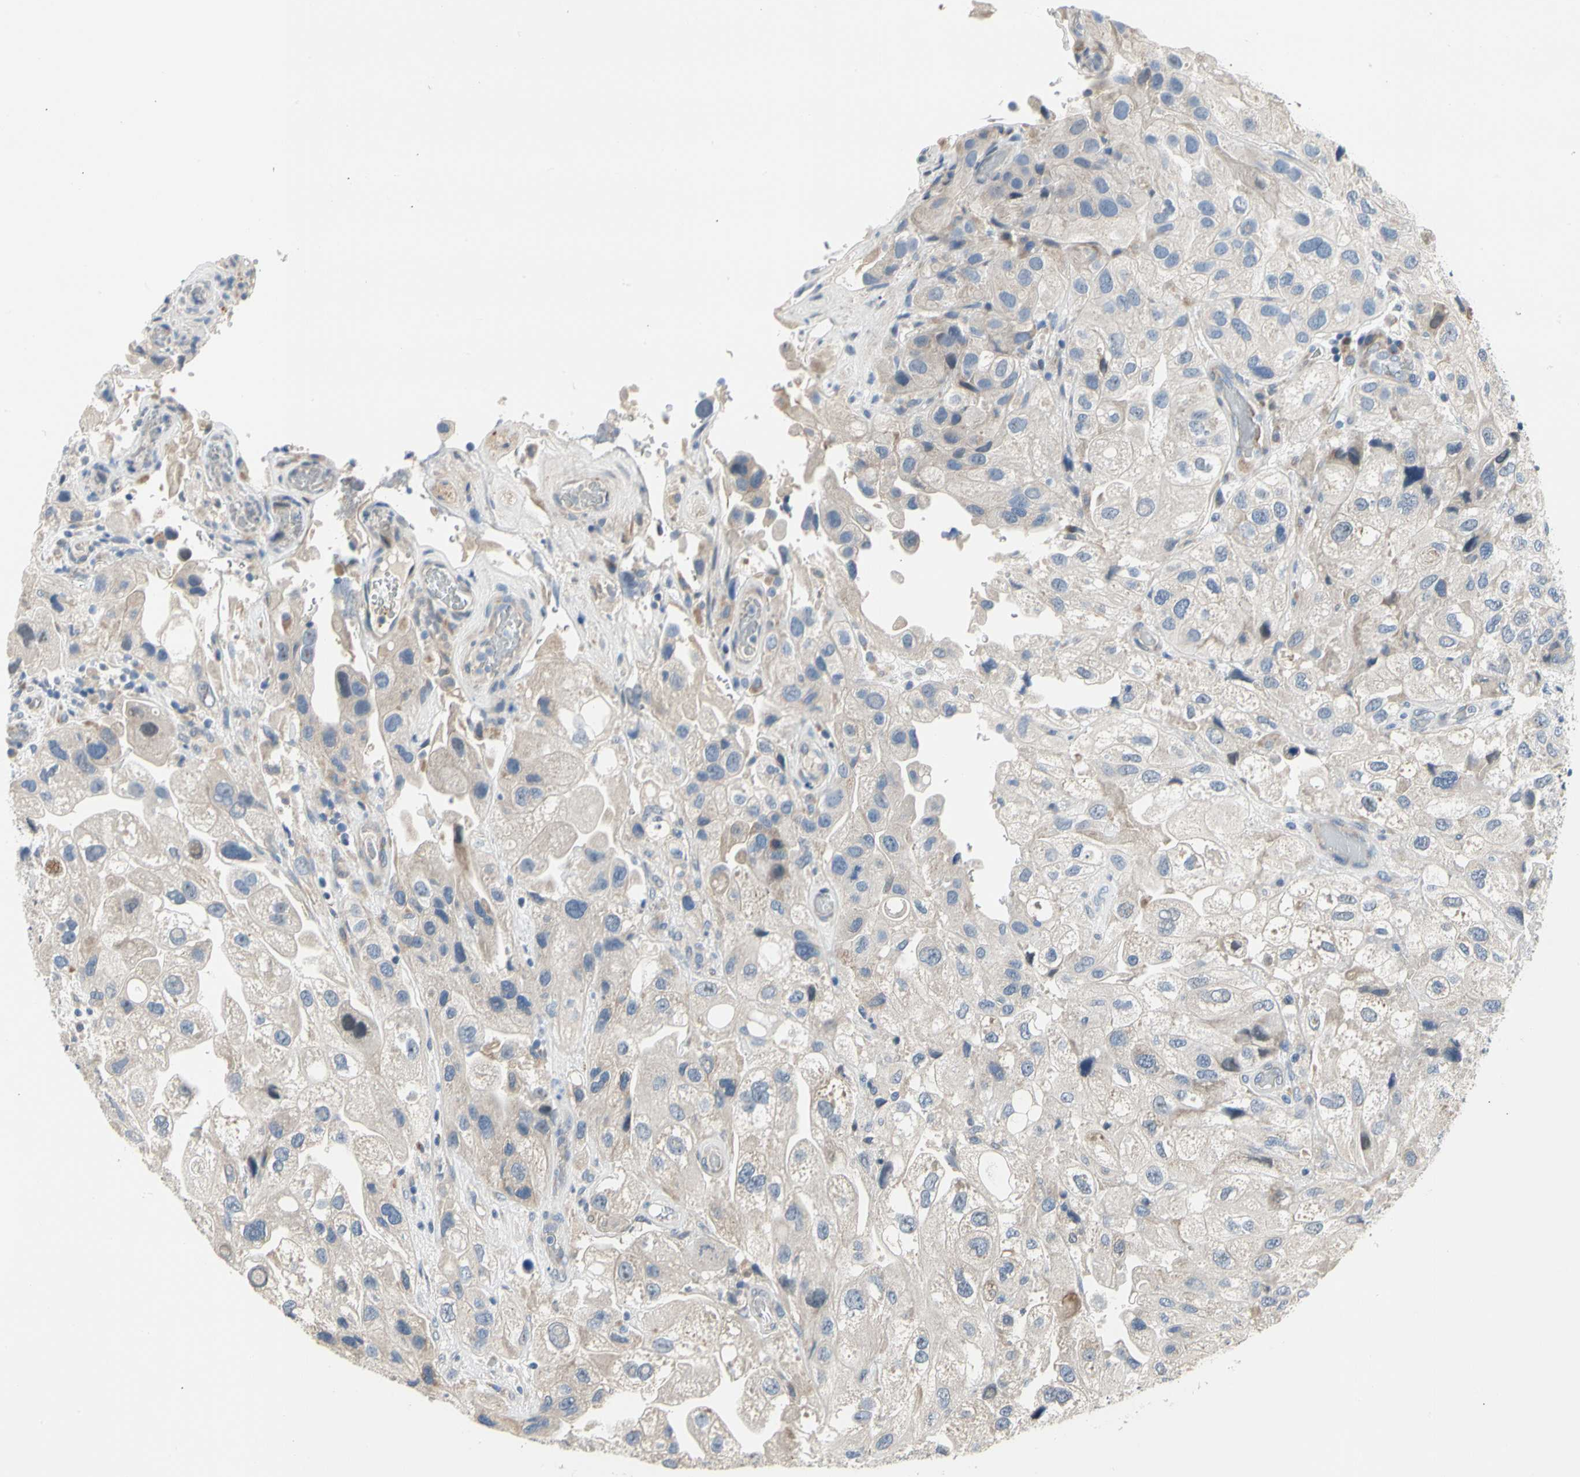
{"staining": {"intensity": "negative", "quantity": "none", "location": "none"}, "tissue": "urothelial cancer", "cell_type": "Tumor cells", "image_type": "cancer", "snomed": [{"axis": "morphology", "description": "Urothelial carcinoma, High grade"}, {"axis": "topography", "description": "Urinary bladder"}], "caption": "Urothelial carcinoma (high-grade) stained for a protein using immunohistochemistry (IHC) reveals no positivity tumor cells.", "gene": "NFASC", "patient": {"sex": "female", "age": 64}}